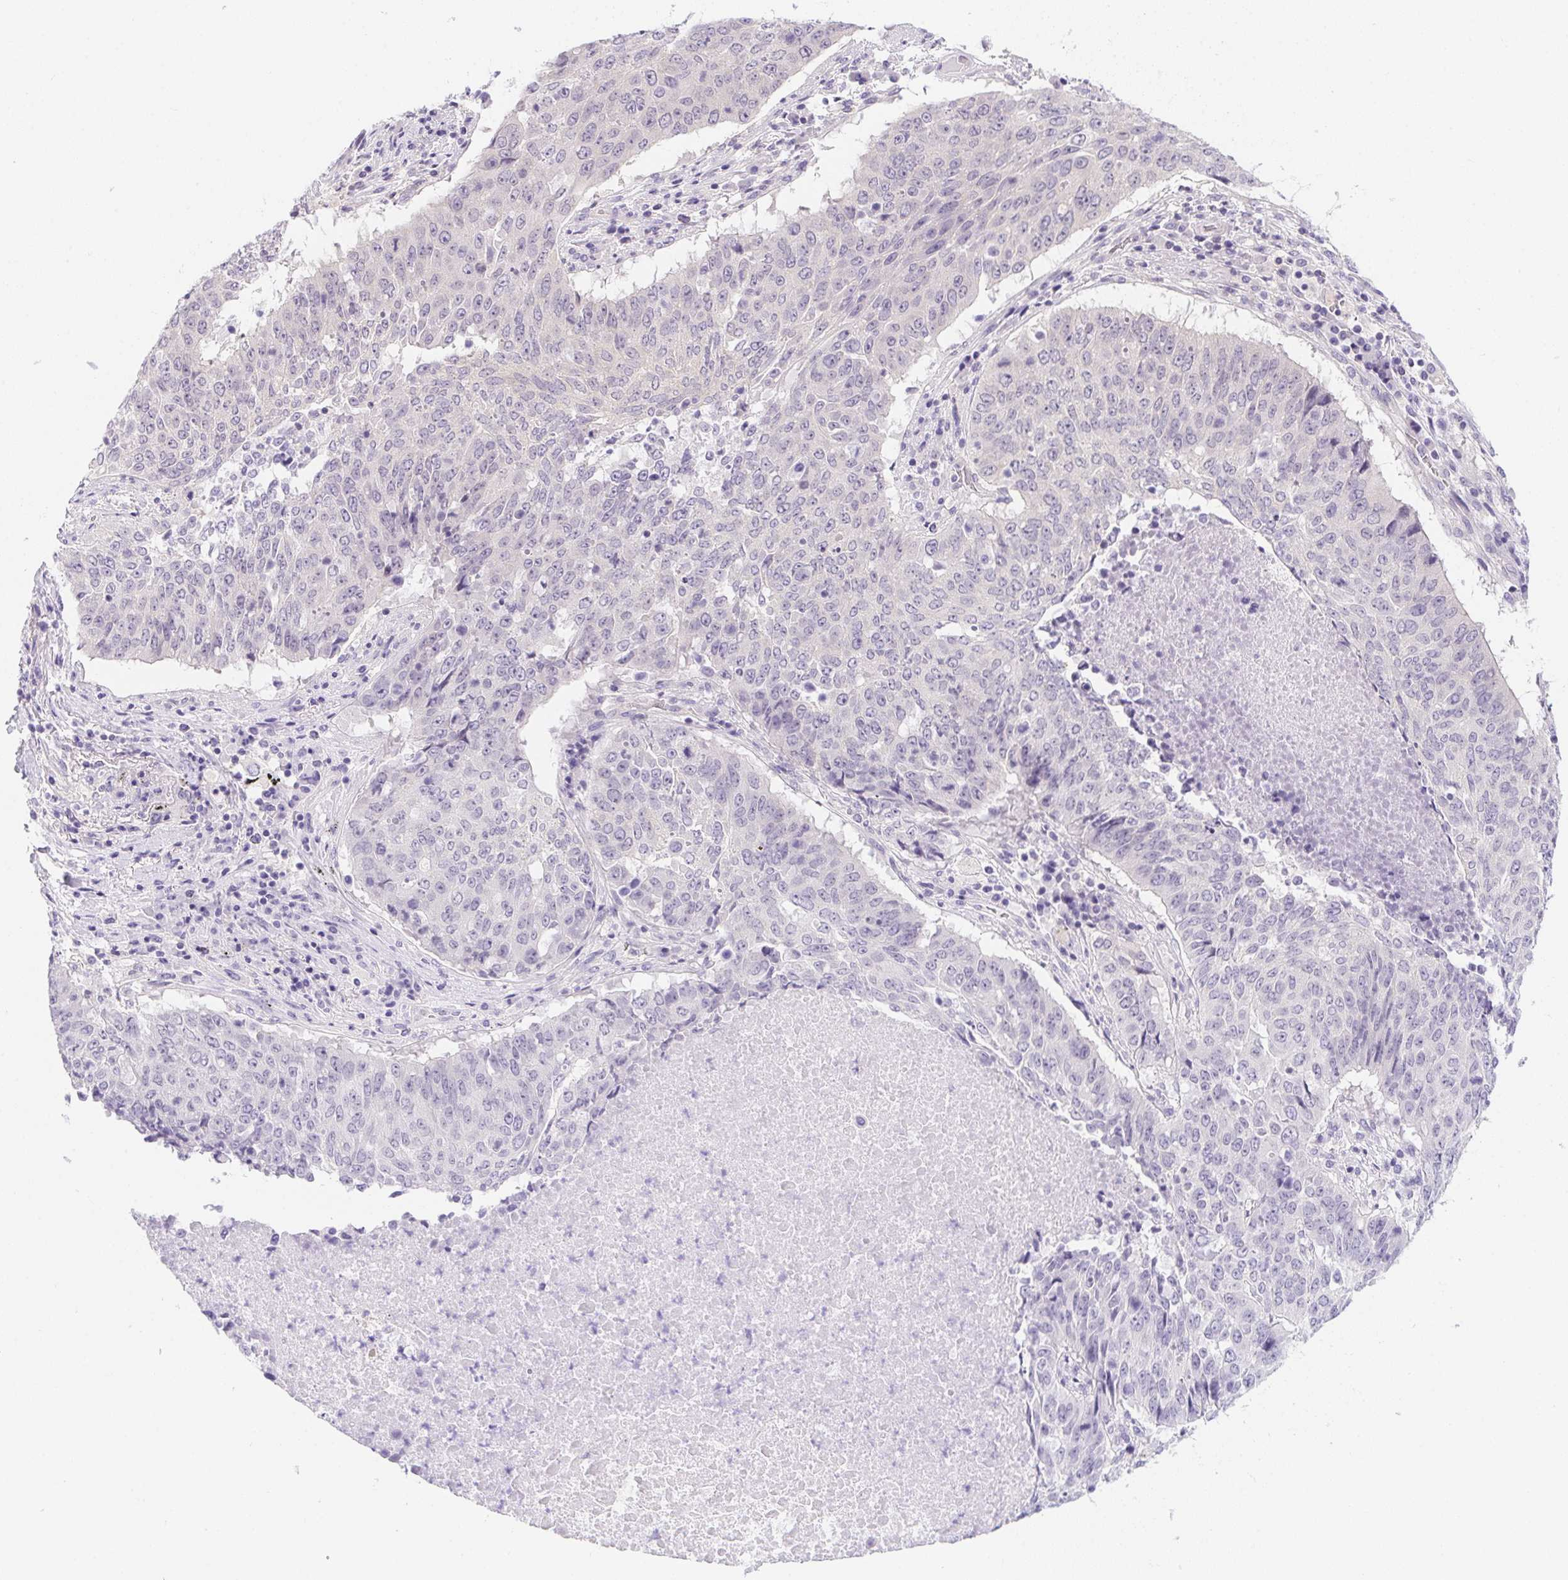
{"staining": {"intensity": "negative", "quantity": "none", "location": "none"}, "tissue": "lung cancer", "cell_type": "Tumor cells", "image_type": "cancer", "snomed": [{"axis": "morphology", "description": "Normal tissue, NOS"}, {"axis": "morphology", "description": "Squamous cell carcinoma, NOS"}, {"axis": "topography", "description": "Bronchus"}, {"axis": "topography", "description": "Lung"}], "caption": "Tumor cells show no significant protein expression in lung cancer.", "gene": "PRKAA1", "patient": {"sex": "male", "age": 64}}